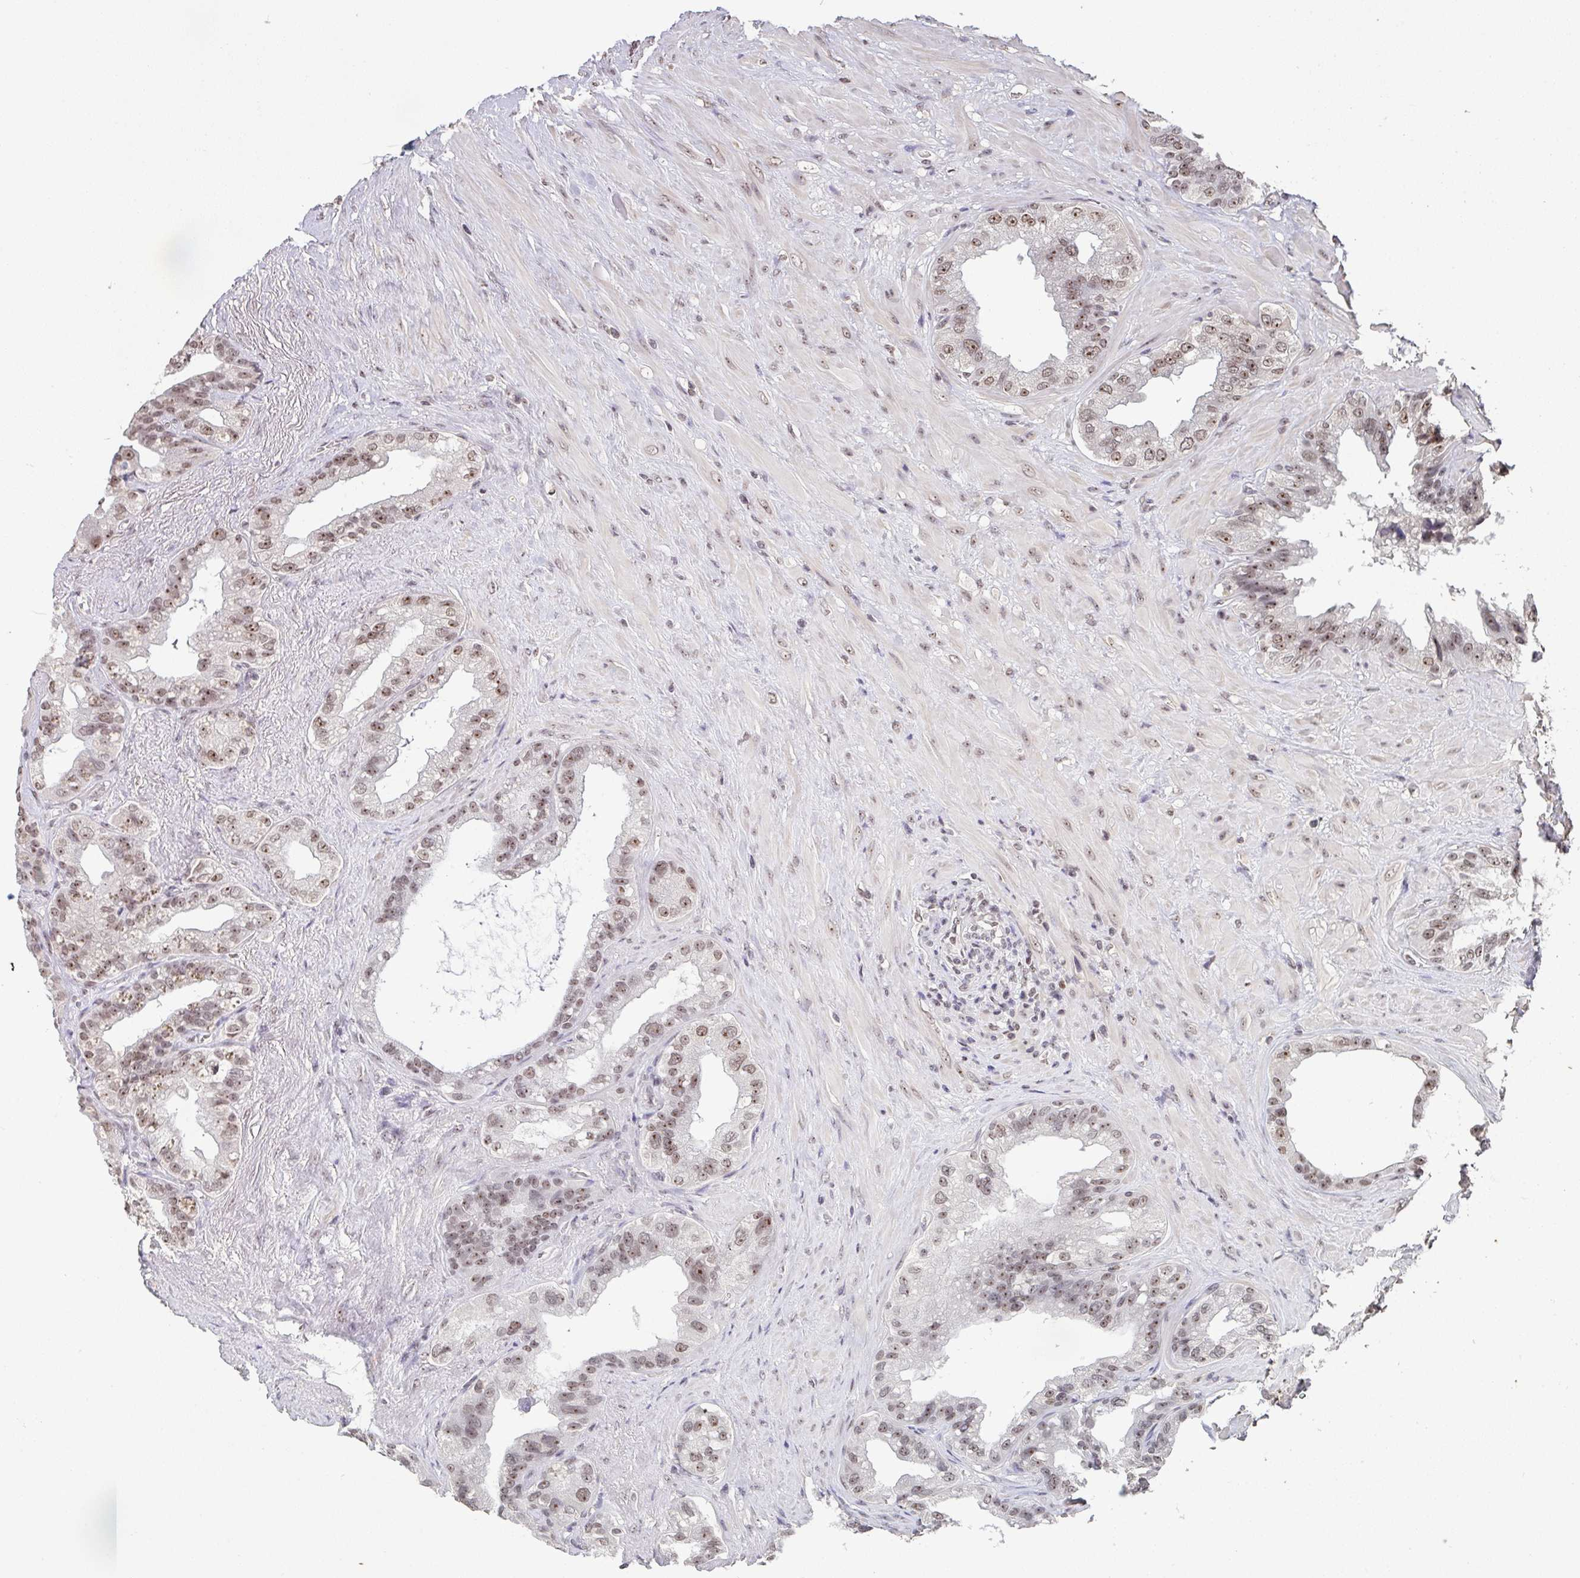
{"staining": {"intensity": "moderate", "quantity": "25%-75%", "location": "nuclear"}, "tissue": "seminal vesicle", "cell_type": "Glandular cells", "image_type": "normal", "snomed": [{"axis": "morphology", "description": "Normal tissue, NOS"}, {"axis": "topography", "description": "Seminal veicle"}, {"axis": "topography", "description": "Peripheral nerve tissue"}], "caption": "Moderate nuclear protein staining is present in about 25%-75% of glandular cells in seminal vesicle. The staining was performed using DAB (3,3'-diaminobenzidine), with brown indicating positive protein expression. Nuclei are stained blue with hematoxylin.", "gene": "DKC1", "patient": {"sex": "male", "age": 76}}